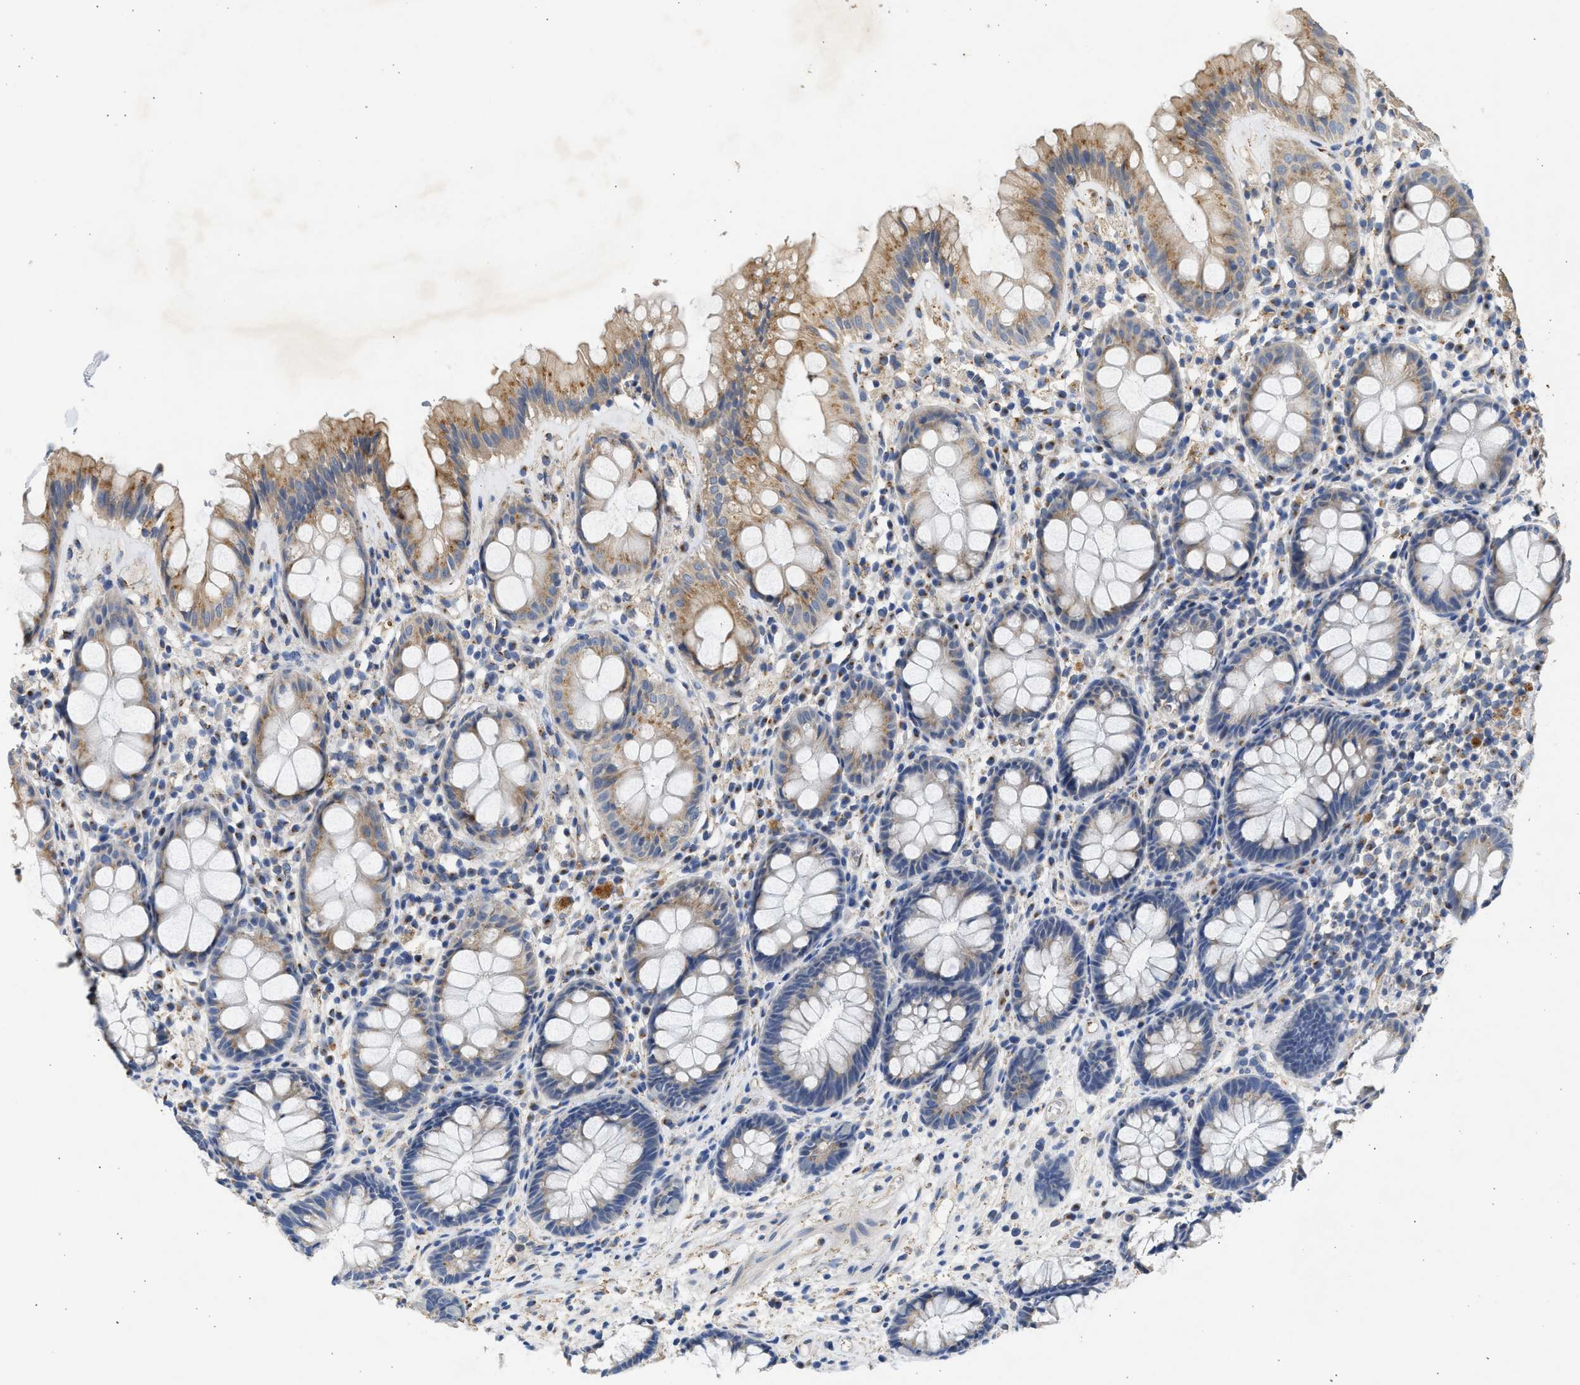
{"staining": {"intensity": "moderate", "quantity": "25%-75%", "location": "cytoplasmic/membranous"}, "tissue": "rectum", "cell_type": "Glandular cells", "image_type": "normal", "snomed": [{"axis": "morphology", "description": "Normal tissue, NOS"}, {"axis": "topography", "description": "Rectum"}], "caption": "Moderate cytoplasmic/membranous protein staining is seen in approximately 25%-75% of glandular cells in rectum. The protein of interest is shown in brown color, while the nuclei are stained blue.", "gene": "IPO8", "patient": {"sex": "male", "age": 64}}